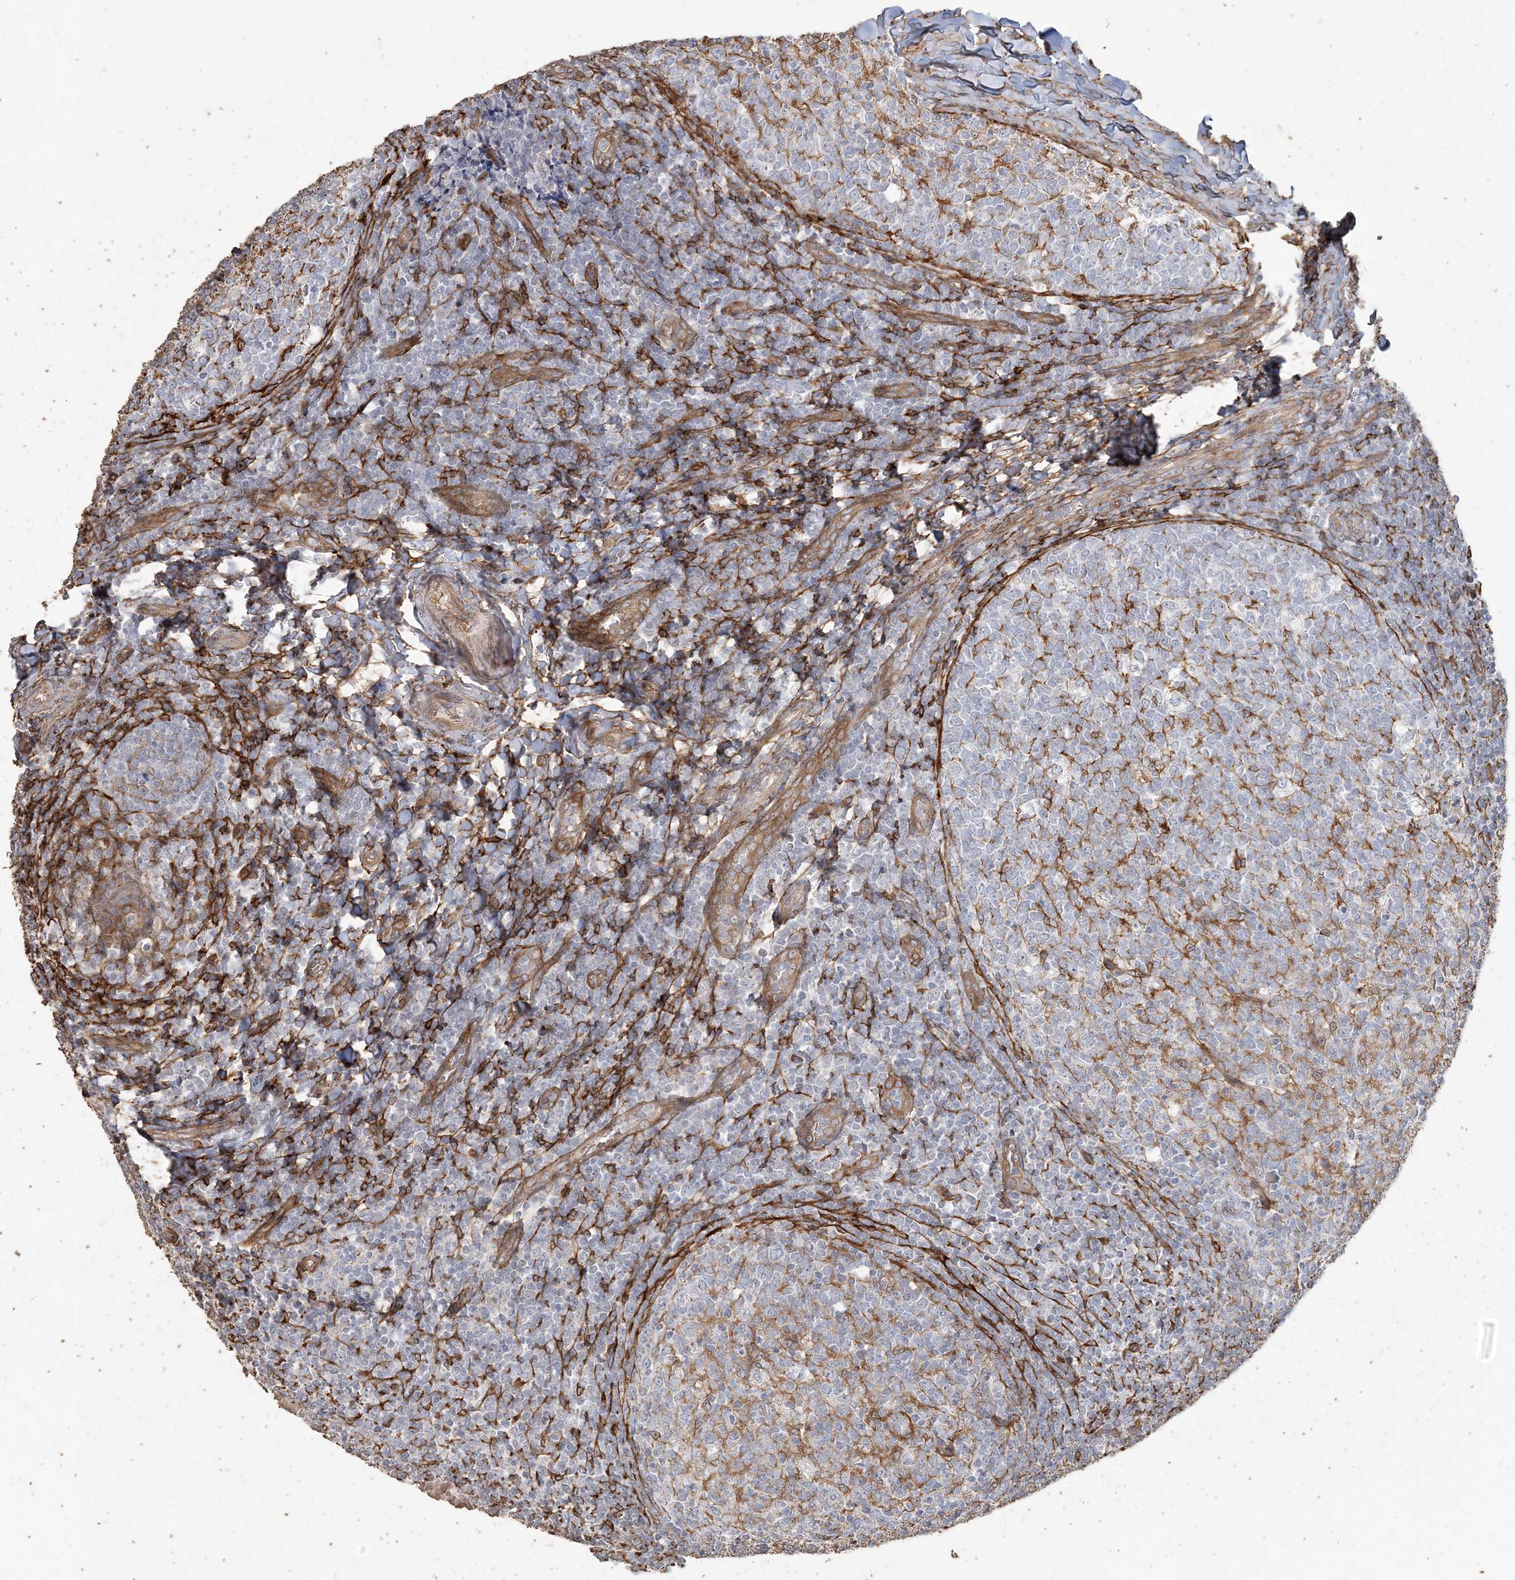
{"staining": {"intensity": "negative", "quantity": "none", "location": "none"}, "tissue": "tonsil", "cell_type": "Germinal center cells", "image_type": "normal", "snomed": [{"axis": "morphology", "description": "Normal tissue, NOS"}, {"axis": "topography", "description": "Tonsil"}], "caption": "Germinal center cells show no significant protein staining in benign tonsil. Brightfield microscopy of immunohistochemistry (IHC) stained with DAB (brown) and hematoxylin (blue), captured at high magnification.", "gene": "RNF145", "patient": {"sex": "female", "age": 19}}